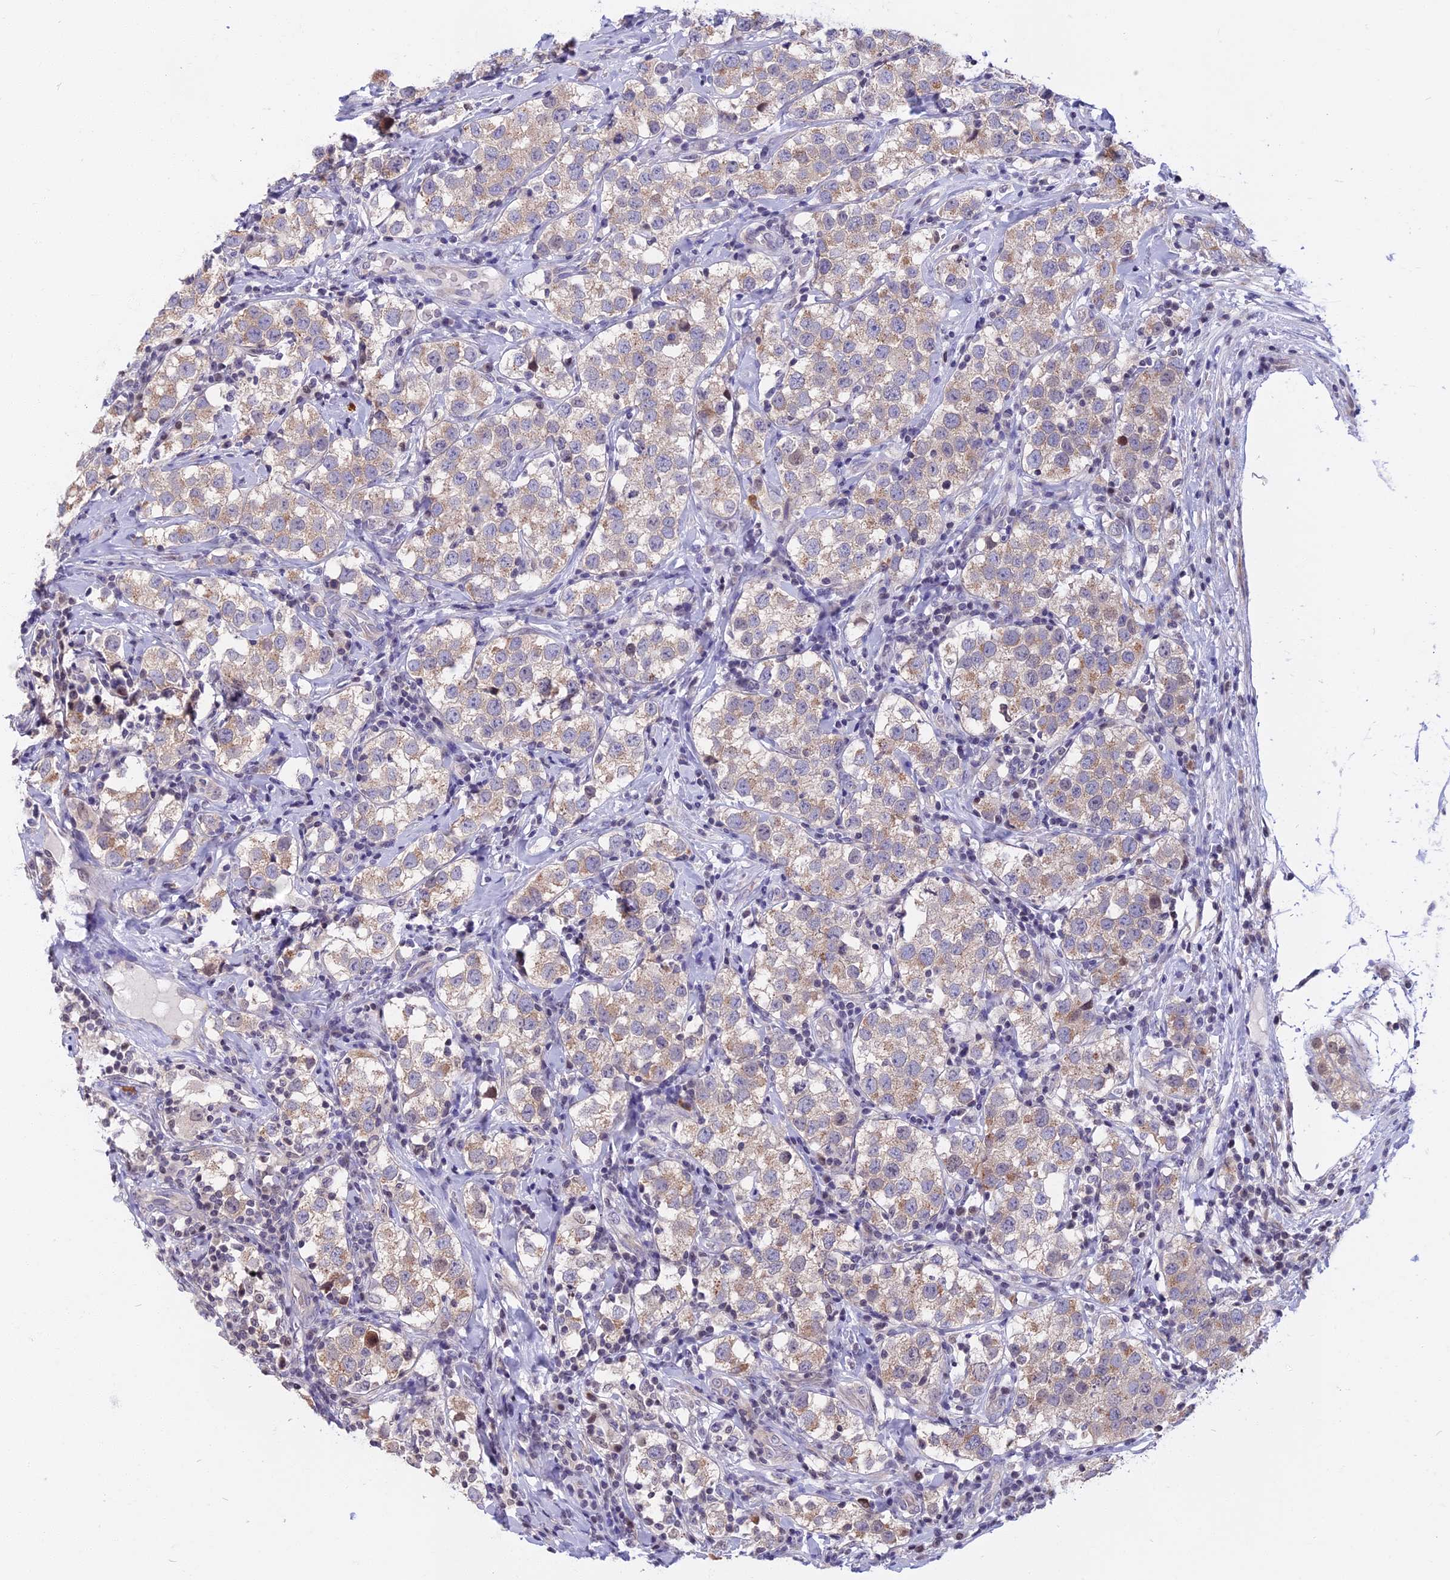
{"staining": {"intensity": "weak", "quantity": ">75%", "location": "cytoplasmic/membranous"}, "tissue": "testis cancer", "cell_type": "Tumor cells", "image_type": "cancer", "snomed": [{"axis": "morphology", "description": "Seminoma, NOS"}, {"axis": "topography", "description": "Testis"}], "caption": "Testis cancer tissue reveals weak cytoplasmic/membranous expression in about >75% of tumor cells", "gene": "CCDC113", "patient": {"sex": "male", "age": 34}}